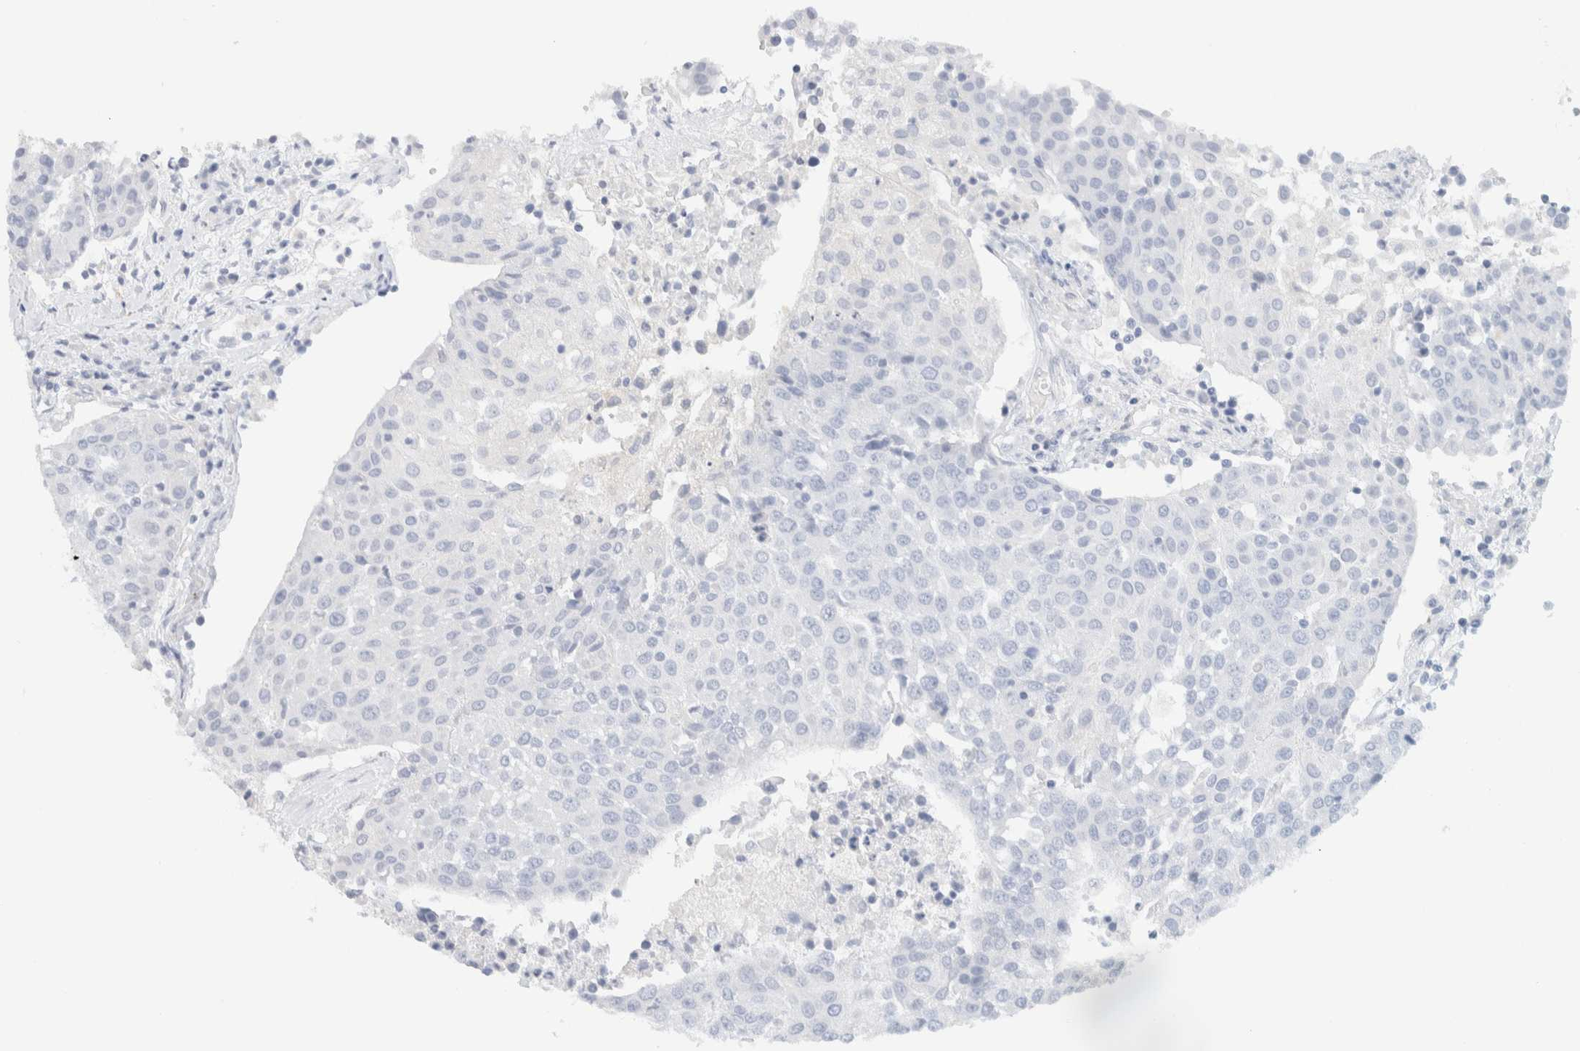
{"staining": {"intensity": "negative", "quantity": "none", "location": "none"}, "tissue": "urothelial cancer", "cell_type": "Tumor cells", "image_type": "cancer", "snomed": [{"axis": "morphology", "description": "Urothelial carcinoma, High grade"}, {"axis": "topography", "description": "Urinary bladder"}], "caption": "This is a image of immunohistochemistry (IHC) staining of urothelial cancer, which shows no expression in tumor cells.", "gene": "AFMID", "patient": {"sex": "female", "age": 85}}